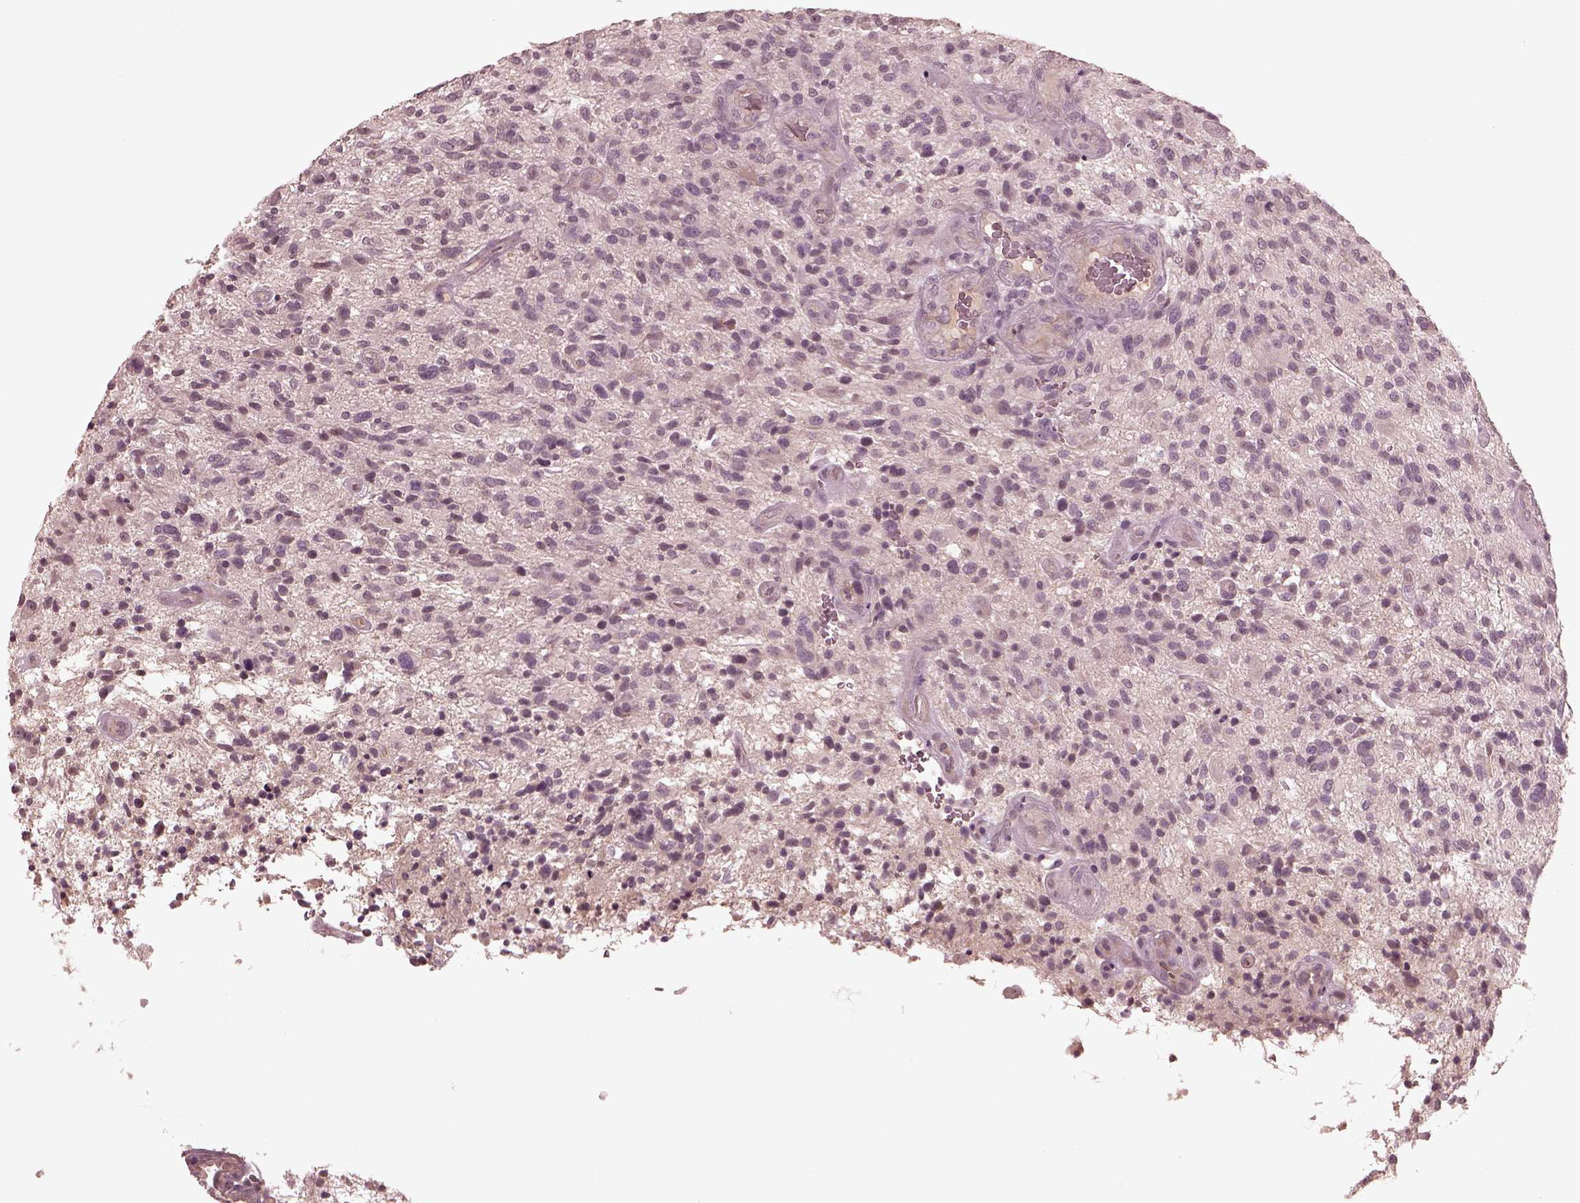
{"staining": {"intensity": "negative", "quantity": "none", "location": "none"}, "tissue": "glioma", "cell_type": "Tumor cells", "image_type": "cancer", "snomed": [{"axis": "morphology", "description": "Glioma, malignant, High grade"}, {"axis": "topography", "description": "Brain"}], "caption": "This is an IHC image of glioma. There is no staining in tumor cells.", "gene": "VWA5B1", "patient": {"sex": "male", "age": 47}}